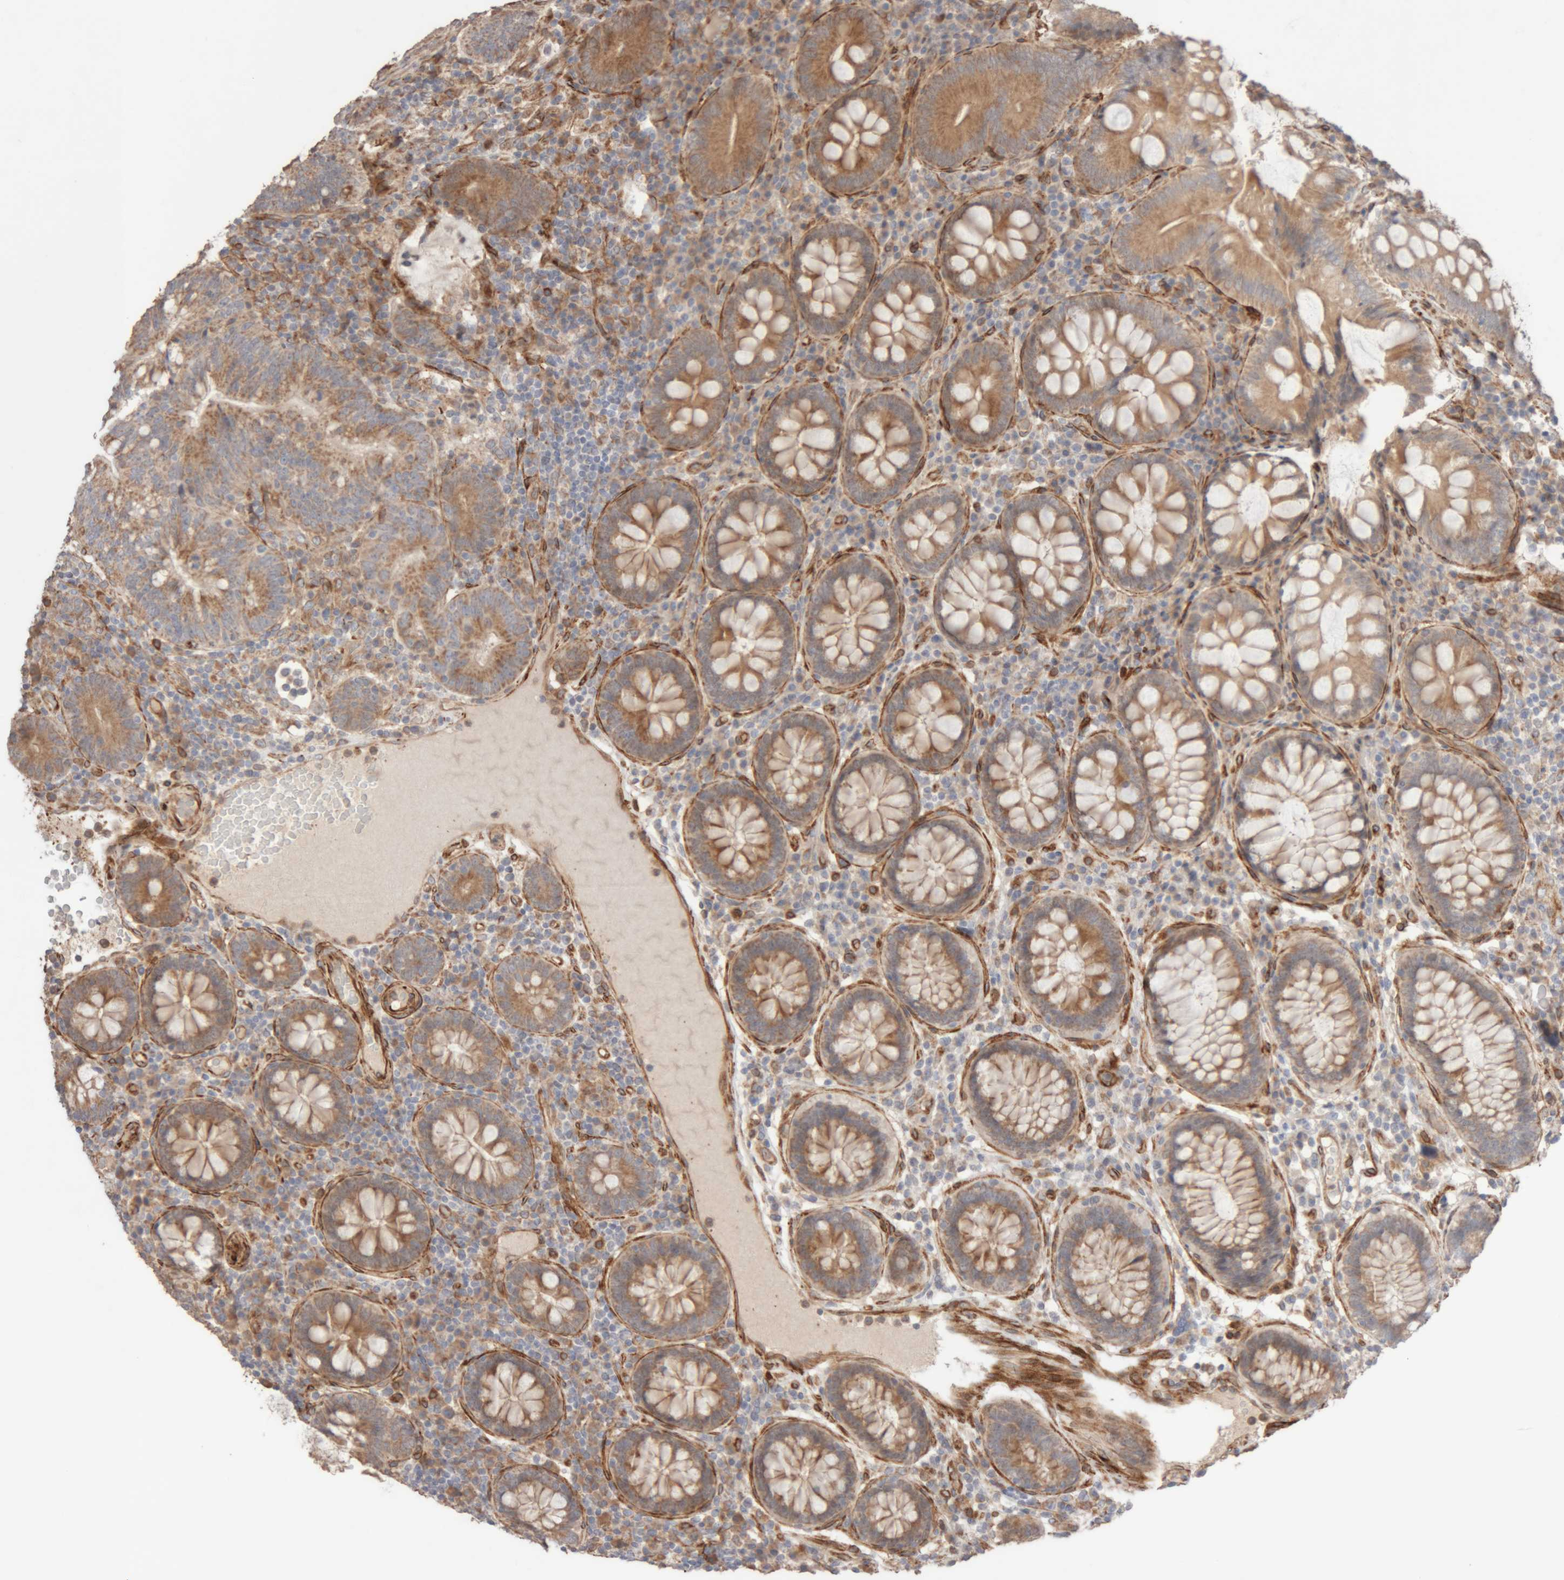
{"staining": {"intensity": "moderate", "quantity": ">75%", "location": "cytoplasmic/membranous"}, "tissue": "colorectal cancer", "cell_type": "Tumor cells", "image_type": "cancer", "snomed": [{"axis": "morphology", "description": "Adenocarcinoma, NOS"}, {"axis": "topography", "description": "Colon"}], "caption": "A photomicrograph showing moderate cytoplasmic/membranous staining in approximately >75% of tumor cells in colorectal cancer, as visualized by brown immunohistochemical staining.", "gene": "RAB32", "patient": {"sex": "female", "age": 66}}